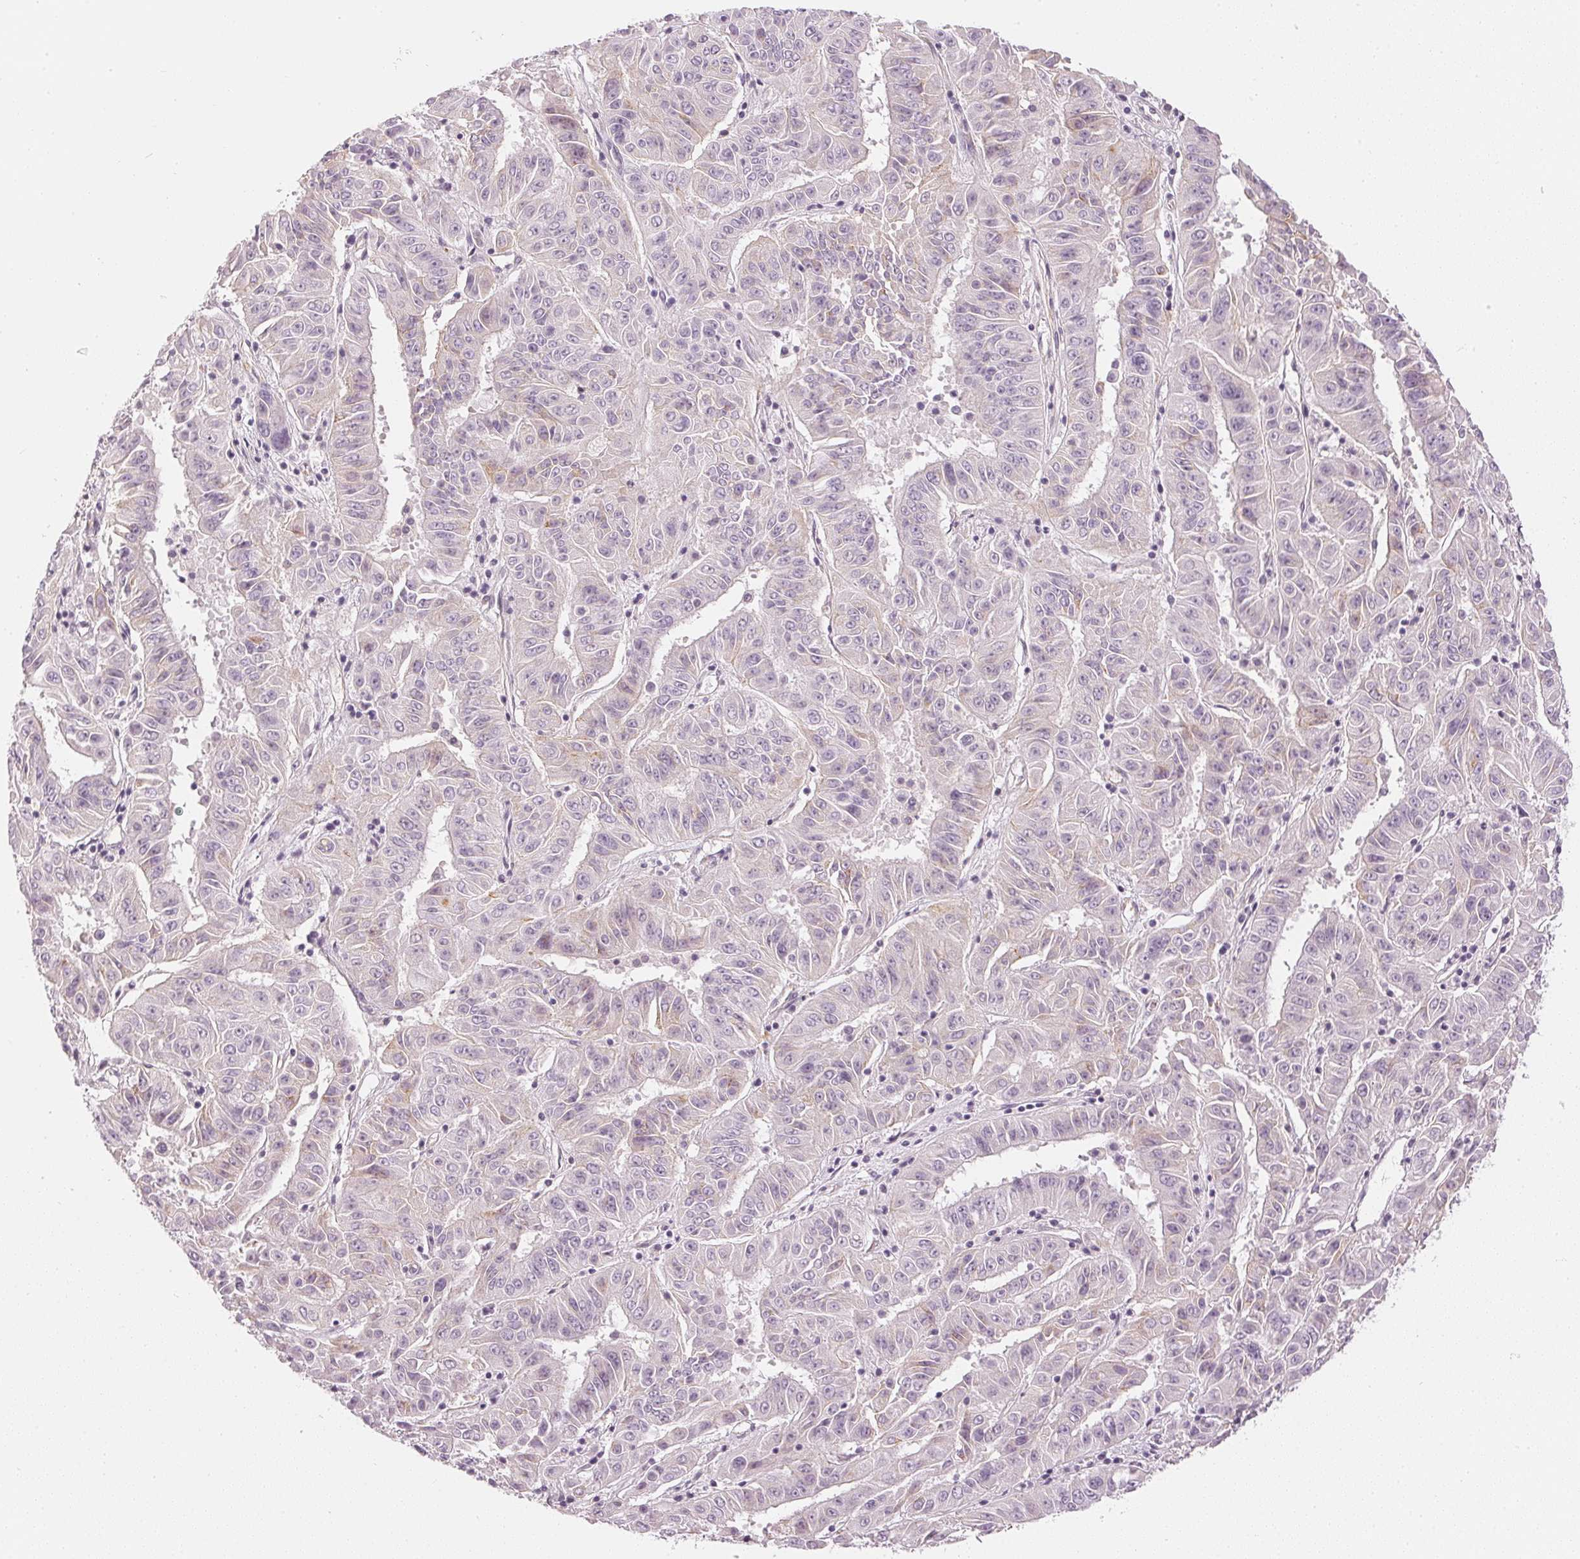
{"staining": {"intensity": "negative", "quantity": "none", "location": "none"}, "tissue": "pancreatic cancer", "cell_type": "Tumor cells", "image_type": "cancer", "snomed": [{"axis": "morphology", "description": "Adenocarcinoma, NOS"}, {"axis": "topography", "description": "Pancreas"}], "caption": "Immunohistochemistry of pancreatic cancer exhibits no expression in tumor cells.", "gene": "APLP1", "patient": {"sex": "male", "age": 63}}